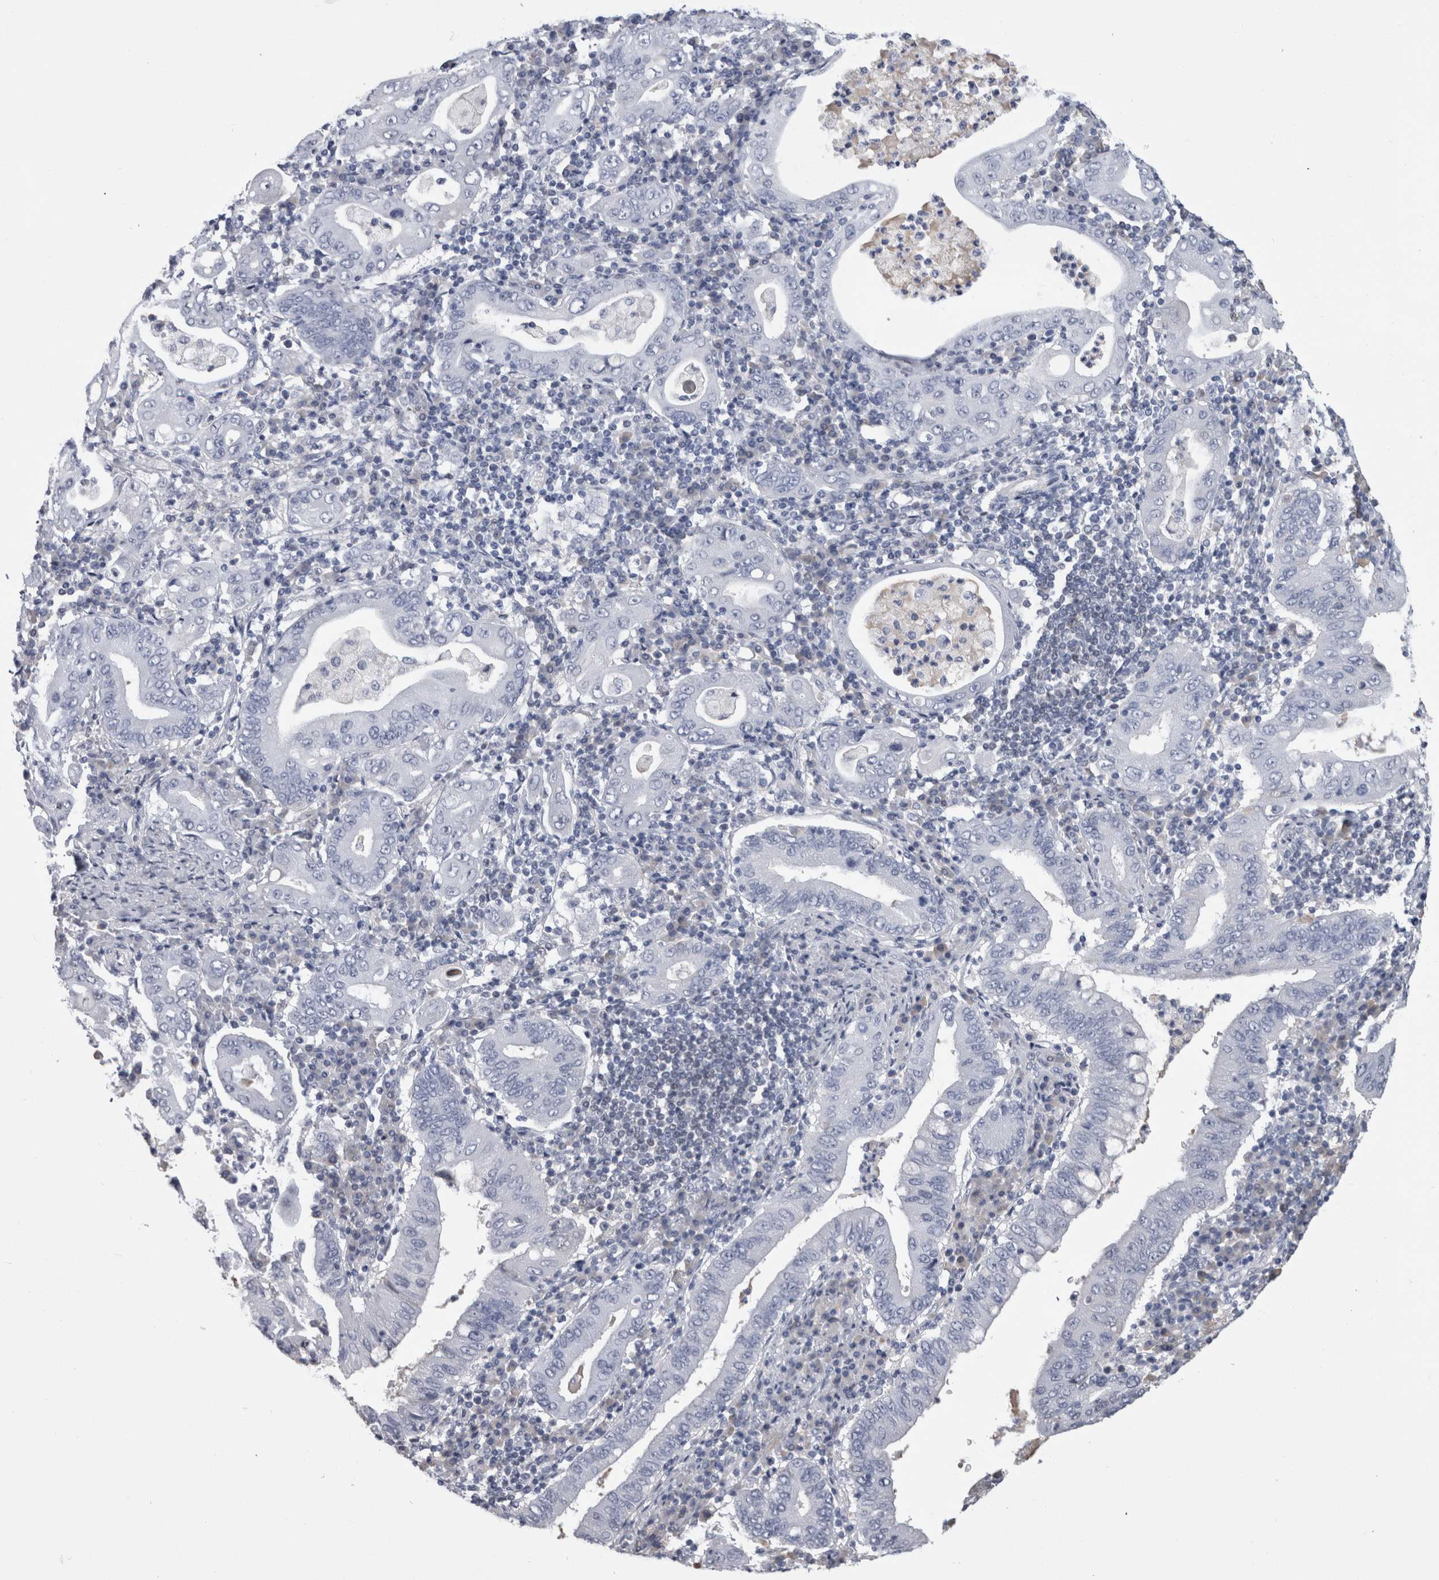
{"staining": {"intensity": "negative", "quantity": "none", "location": "none"}, "tissue": "stomach cancer", "cell_type": "Tumor cells", "image_type": "cancer", "snomed": [{"axis": "morphology", "description": "Normal tissue, NOS"}, {"axis": "morphology", "description": "Adenocarcinoma, NOS"}, {"axis": "topography", "description": "Esophagus"}, {"axis": "topography", "description": "Stomach, upper"}, {"axis": "topography", "description": "Peripheral nerve tissue"}], "caption": "High magnification brightfield microscopy of stomach adenocarcinoma stained with DAB (3,3'-diaminobenzidine) (brown) and counterstained with hematoxylin (blue): tumor cells show no significant staining. The staining is performed using DAB brown chromogen with nuclei counter-stained in using hematoxylin.", "gene": "PAX5", "patient": {"sex": "male", "age": 62}}